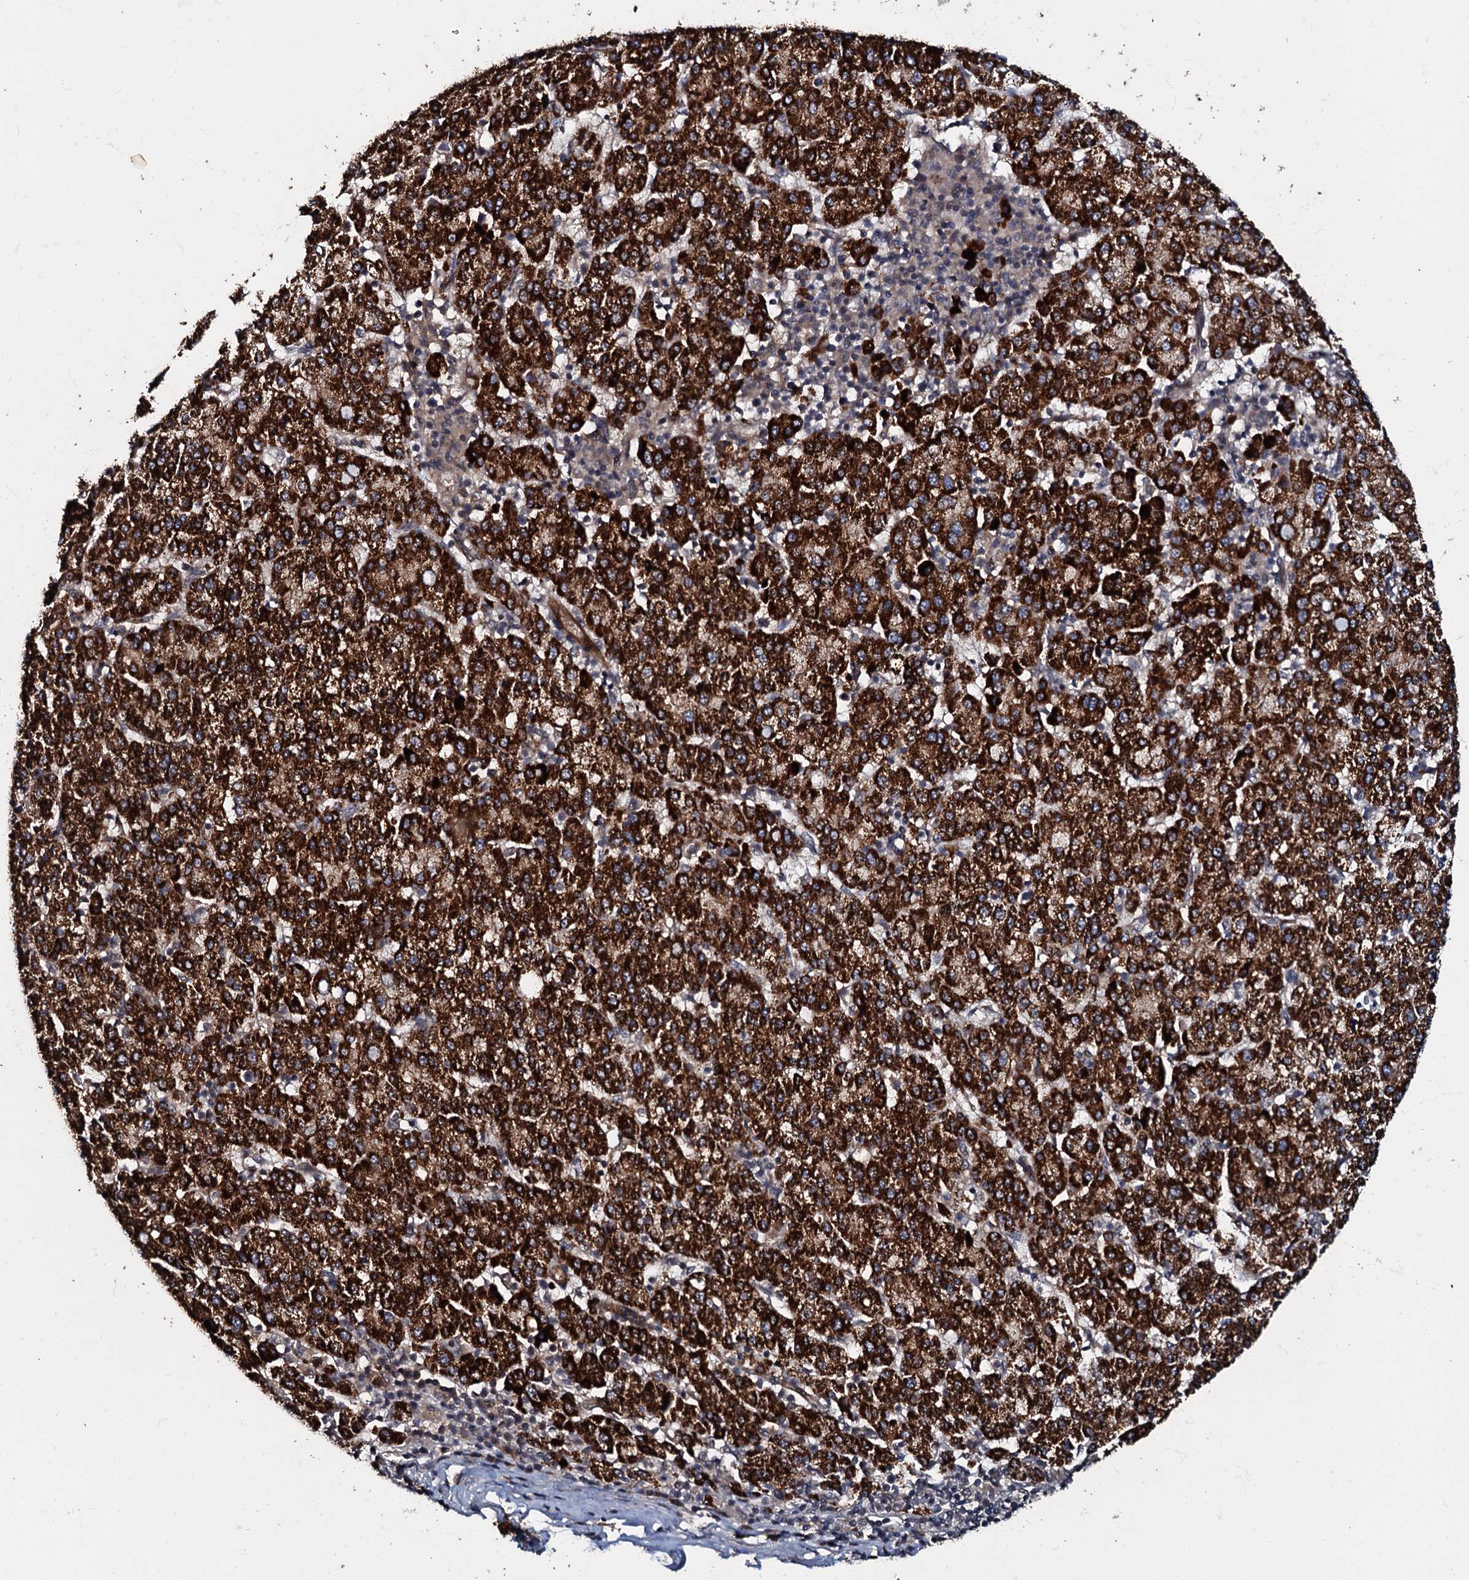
{"staining": {"intensity": "strong", "quantity": ">75%", "location": "cytoplasmic/membranous"}, "tissue": "liver cancer", "cell_type": "Tumor cells", "image_type": "cancer", "snomed": [{"axis": "morphology", "description": "Carcinoma, Hepatocellular, NOS"}, {"axis": "topography", "description": "Liver"}], "caption": "IHC of human liver cancer (hepatocellular carcinoma) displays high levels of strong cytoplasmic/membranous positivity in approximately >75% of tumor cells. Immunohistochemistry (ihc) stains the protein in brown and the nuclei are stained blue.", "gene": "MANSC4", "patient": {"sex": "female", "age": 58}}